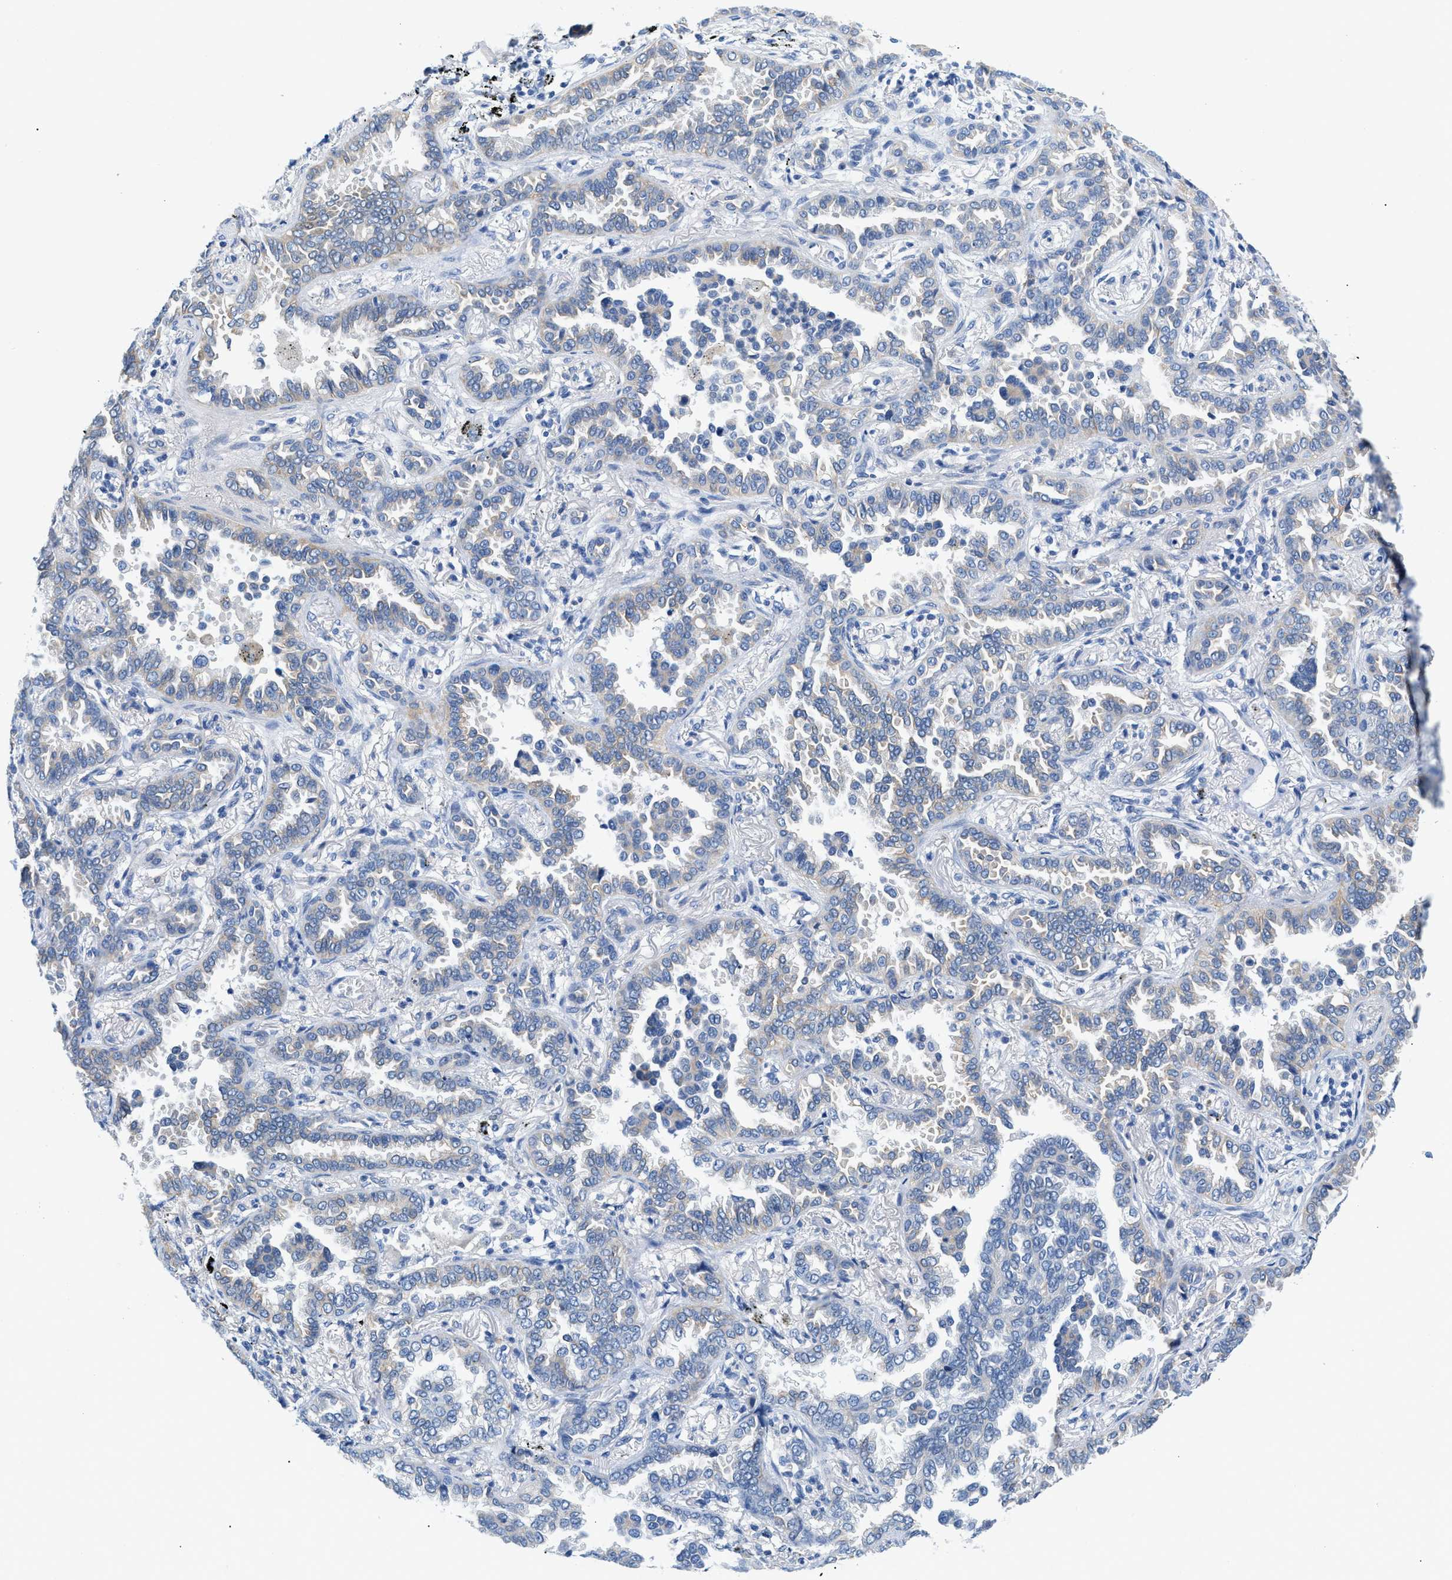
{"staining": {"intensity": "weak", "quantity": "<25%", "location": "cytoplasmic/membranous"}, "tissue": "lung cancer", "cell_type": "Tumor cells", "image_type": "cancer", "snomed": [{"axis": "morphology", "description": "Normal tissue, NOS"}, {"axis": "morphology", "description": "Adenocarcinoma, NOS"}, {"axis": "topography", "description": "Lung"}], "caption": "IHC micrograph of human adenocarcinoma (lung) stained for a protein (brown), which displays no expression in tumor cells. (DAB immunohistochemistry with hematoxylin counter stain).", "gene": "BPGM", "patient": {"sex": "male", "age": 59}}